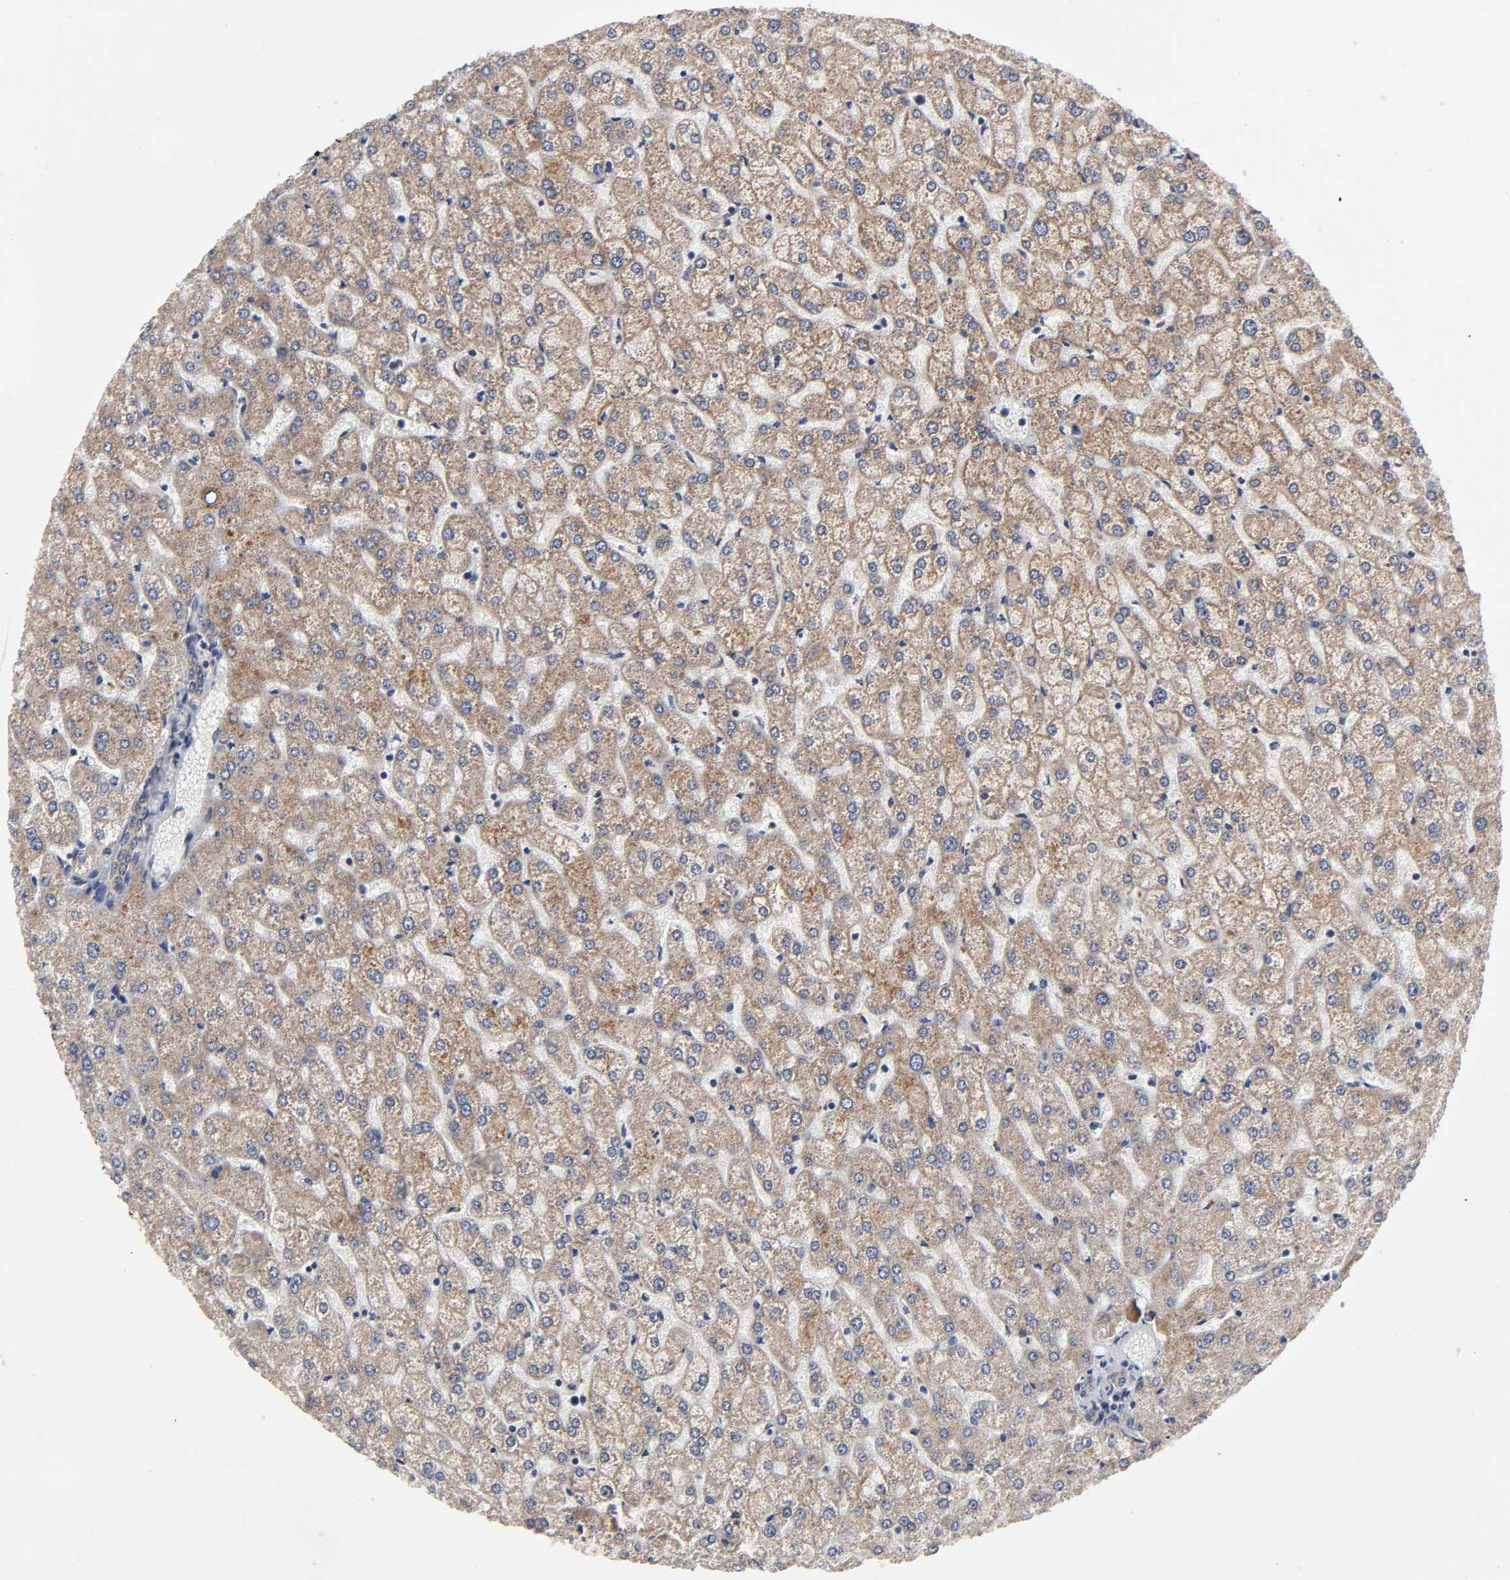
{"staining": {"intensity": "moderate", "quantity": ">75%", "location": "cytoplasmic/membranous"}, "tissue": "liver", "cell_type": "Cholangiocytes", "image_type": "normal", "snomed": [{"axis": "morphology", "description": "Normal tissue, NOS"}, {"axis": "topography", "description": "Liver"}], "caption": "Liver was stained to show a protein in brown. There is medium levels of moderate cytoplasmic/membranous expression in about >75% of cholangiocytes. Nuclei are stained in blue.", "gene": "AUH", "patient": {"sex": "female", "age": 32}}